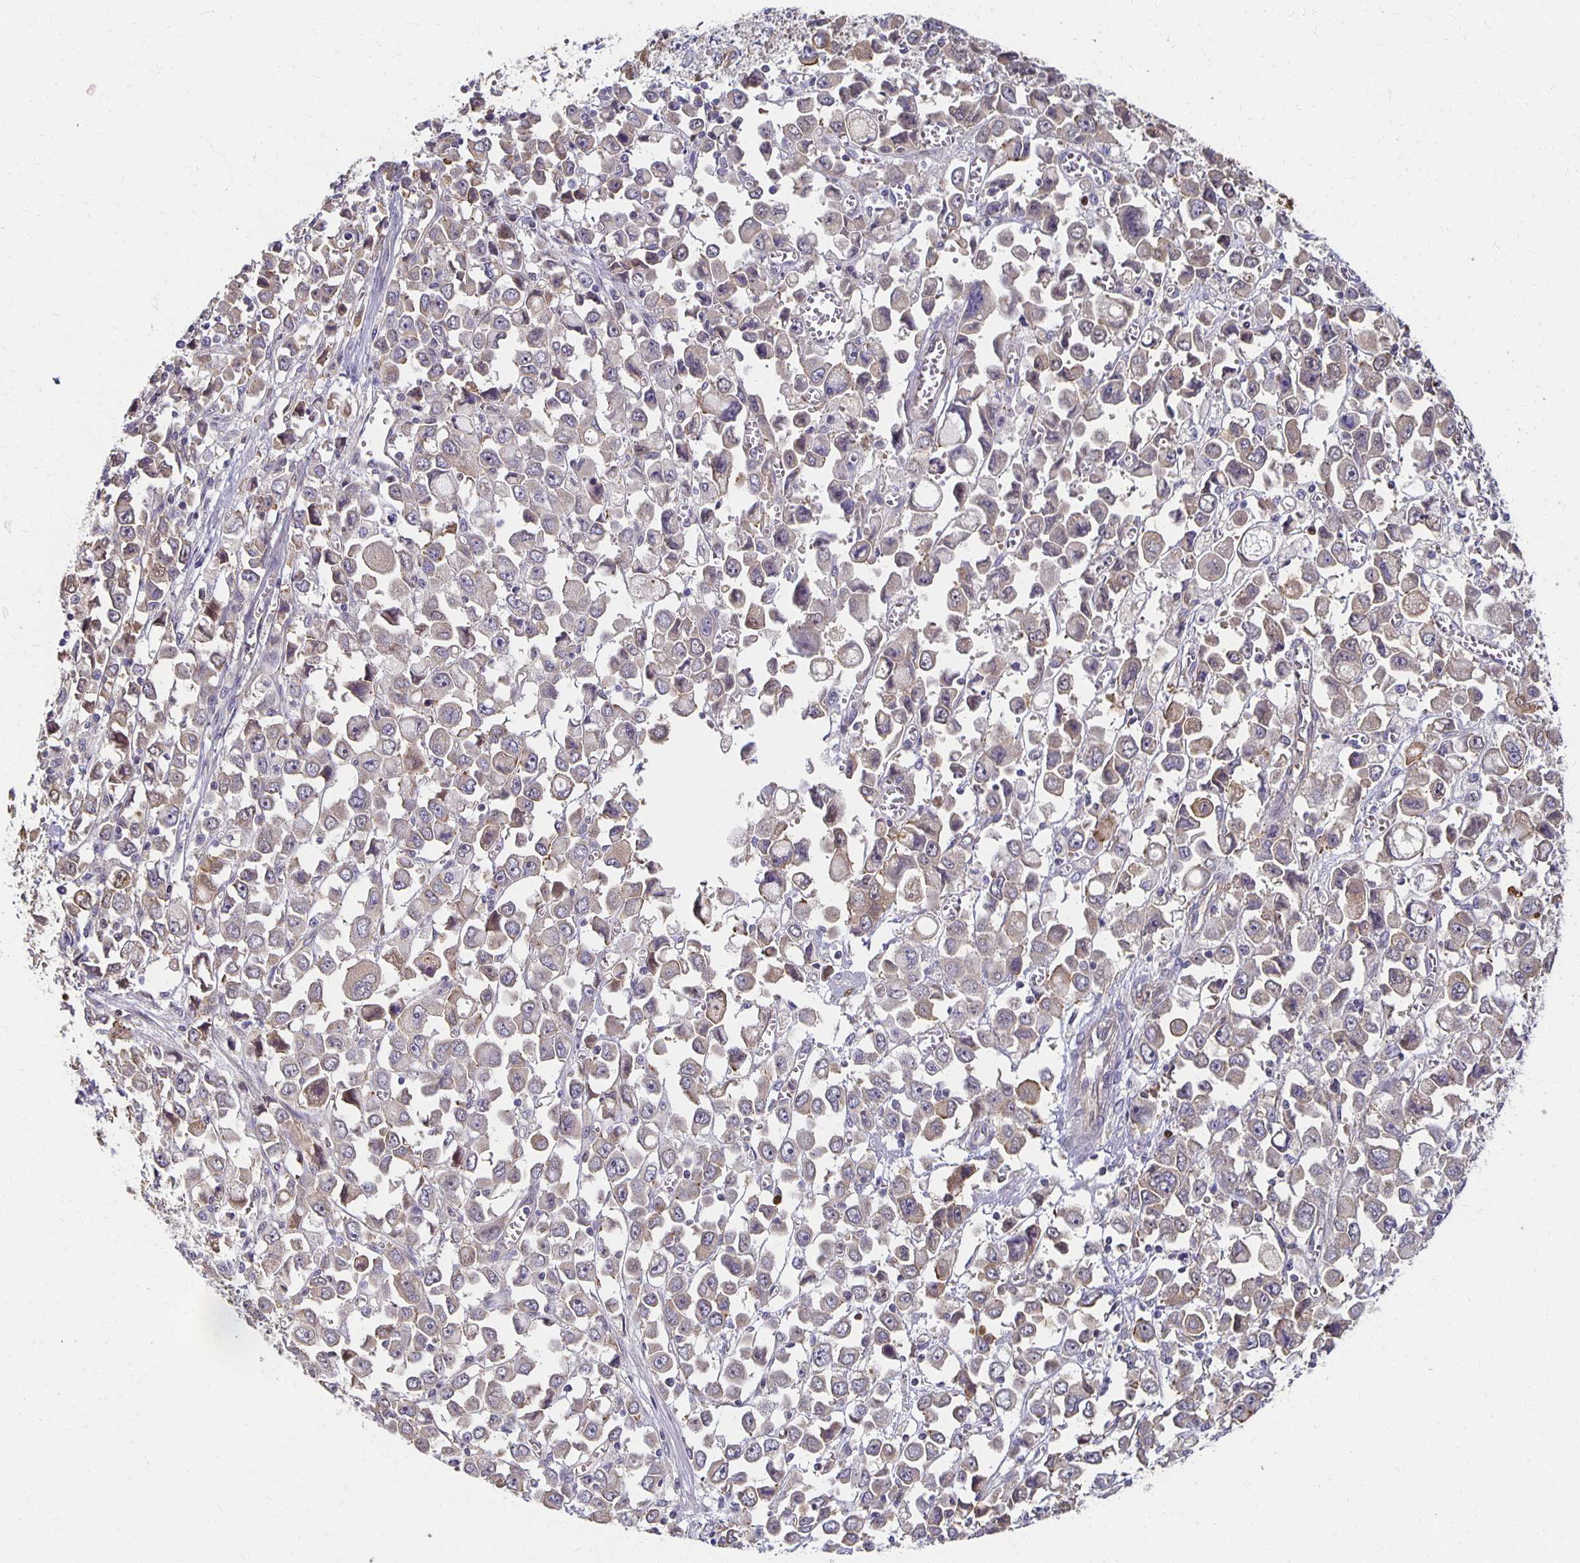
{"staining": {"intensity": "weak", "quantity": "<25%", "location": "cytoplasmic/membranous"}, "tissue": "stomach cancer", "cell_type": "Tumor cells", "image_type": "cancer", "snomed": [{"axis": "morphology", "description": "Adenocarcinoma, NOS"}, {"axis": "topography", "description": "Stomach, upper"}], "caption": "Immunohistochemistry of stomach cancer demonstrates no positivity in tumor cells.", "gene": "SORL1", "patient": {"sex": "male", "age": 70}}